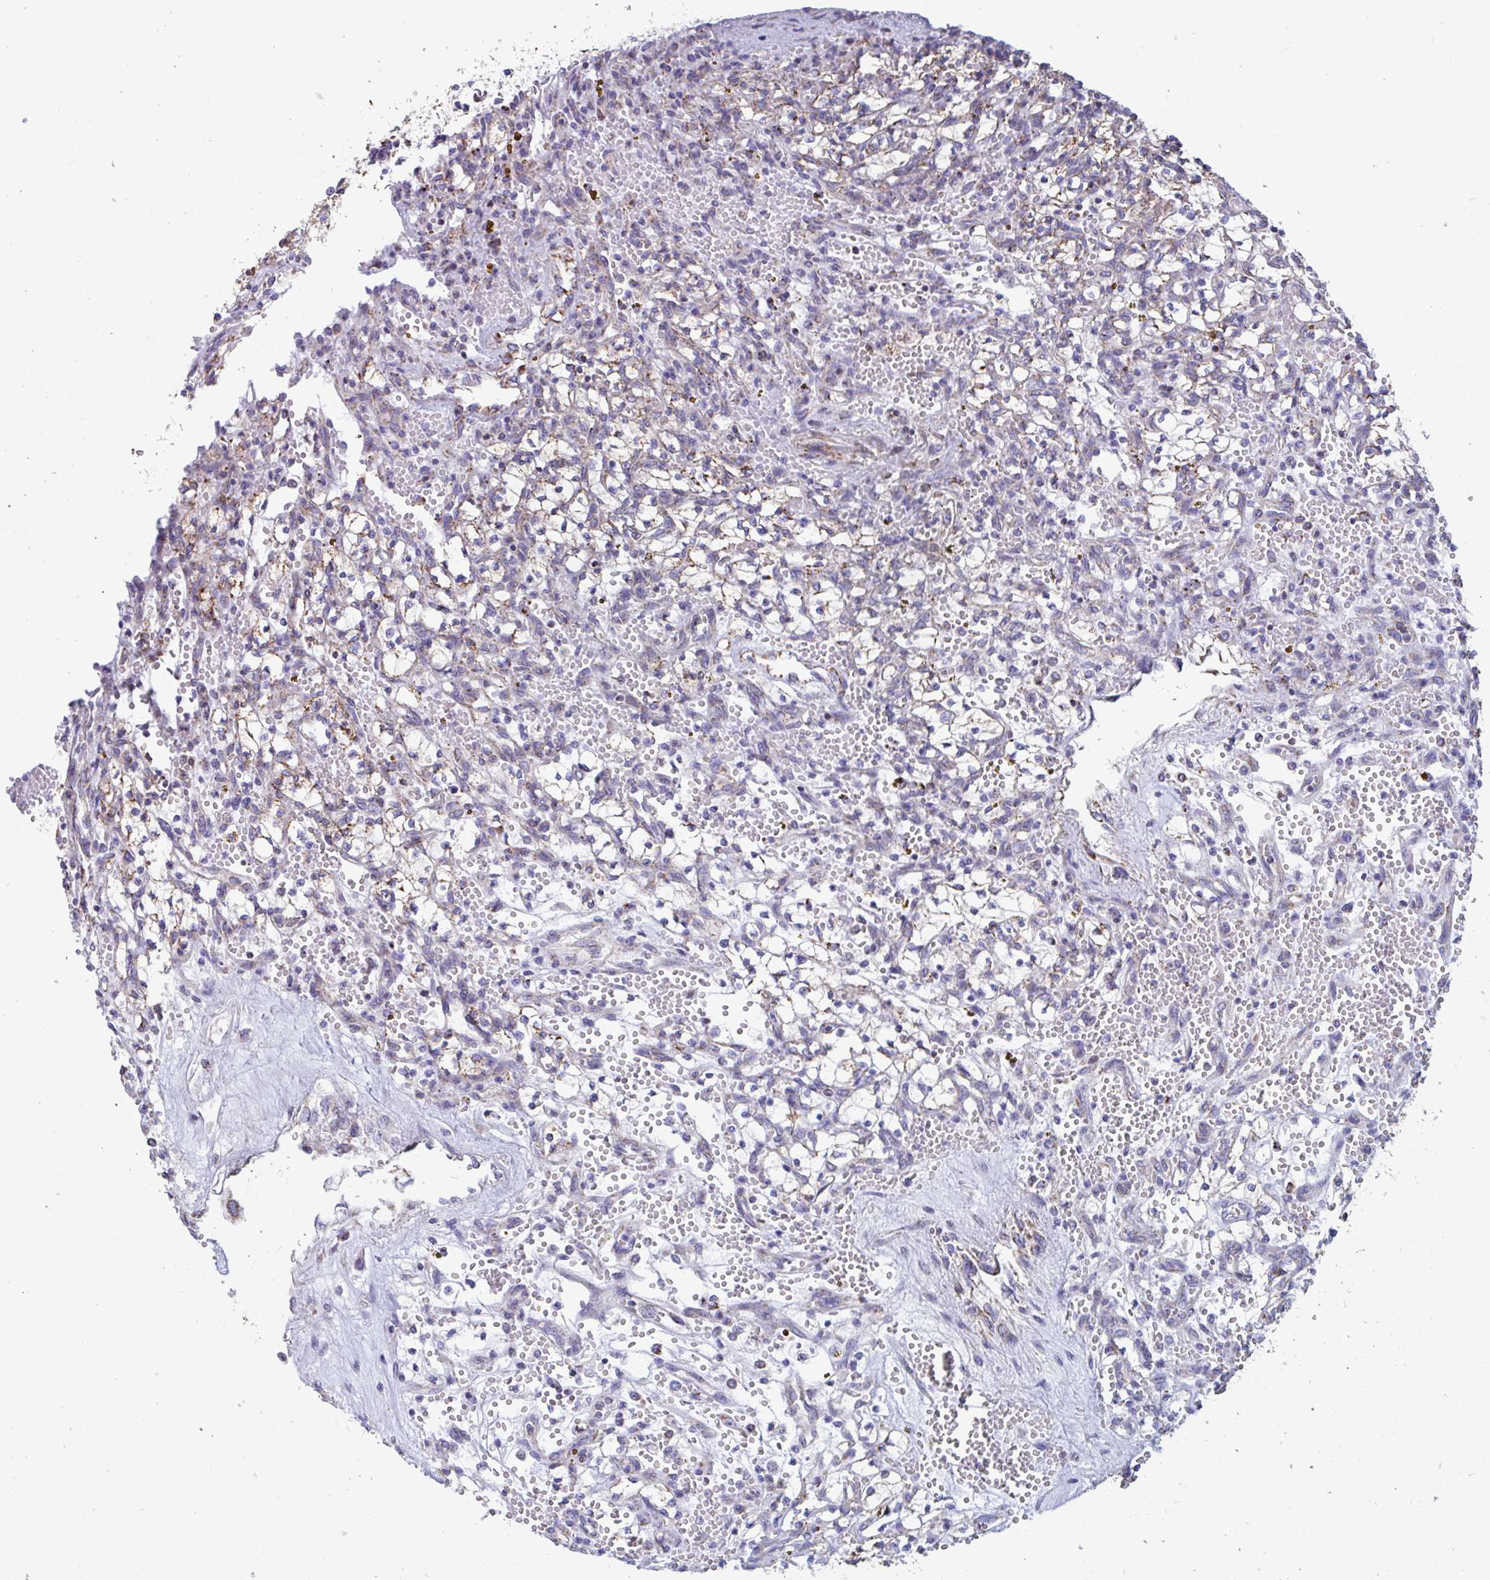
{"staining": {"intensity": "weak", "quantity": "<25%", "location": "cytoplasmic/membranous"}, "tissue": "renal cancer", "cell_type": "Tumor cells", "image_type": "cancer", "snomed": [{"axis": "morphology", "description": "Adenocarcinoma, NOS"}, {"axis": "topography", "description": "Kidney"}], "caption": "There is no significant expression in tumor cells of renal cancer. The staining was performed using DAB (3,3'-diaminobenzidine) to visualize the protein expression in brown, while the nuclei were stained in blue with hematoxylin (Magnification: 20x).", "gene": "BCAT2", "patient": {"sex": "female", "age": 64}}